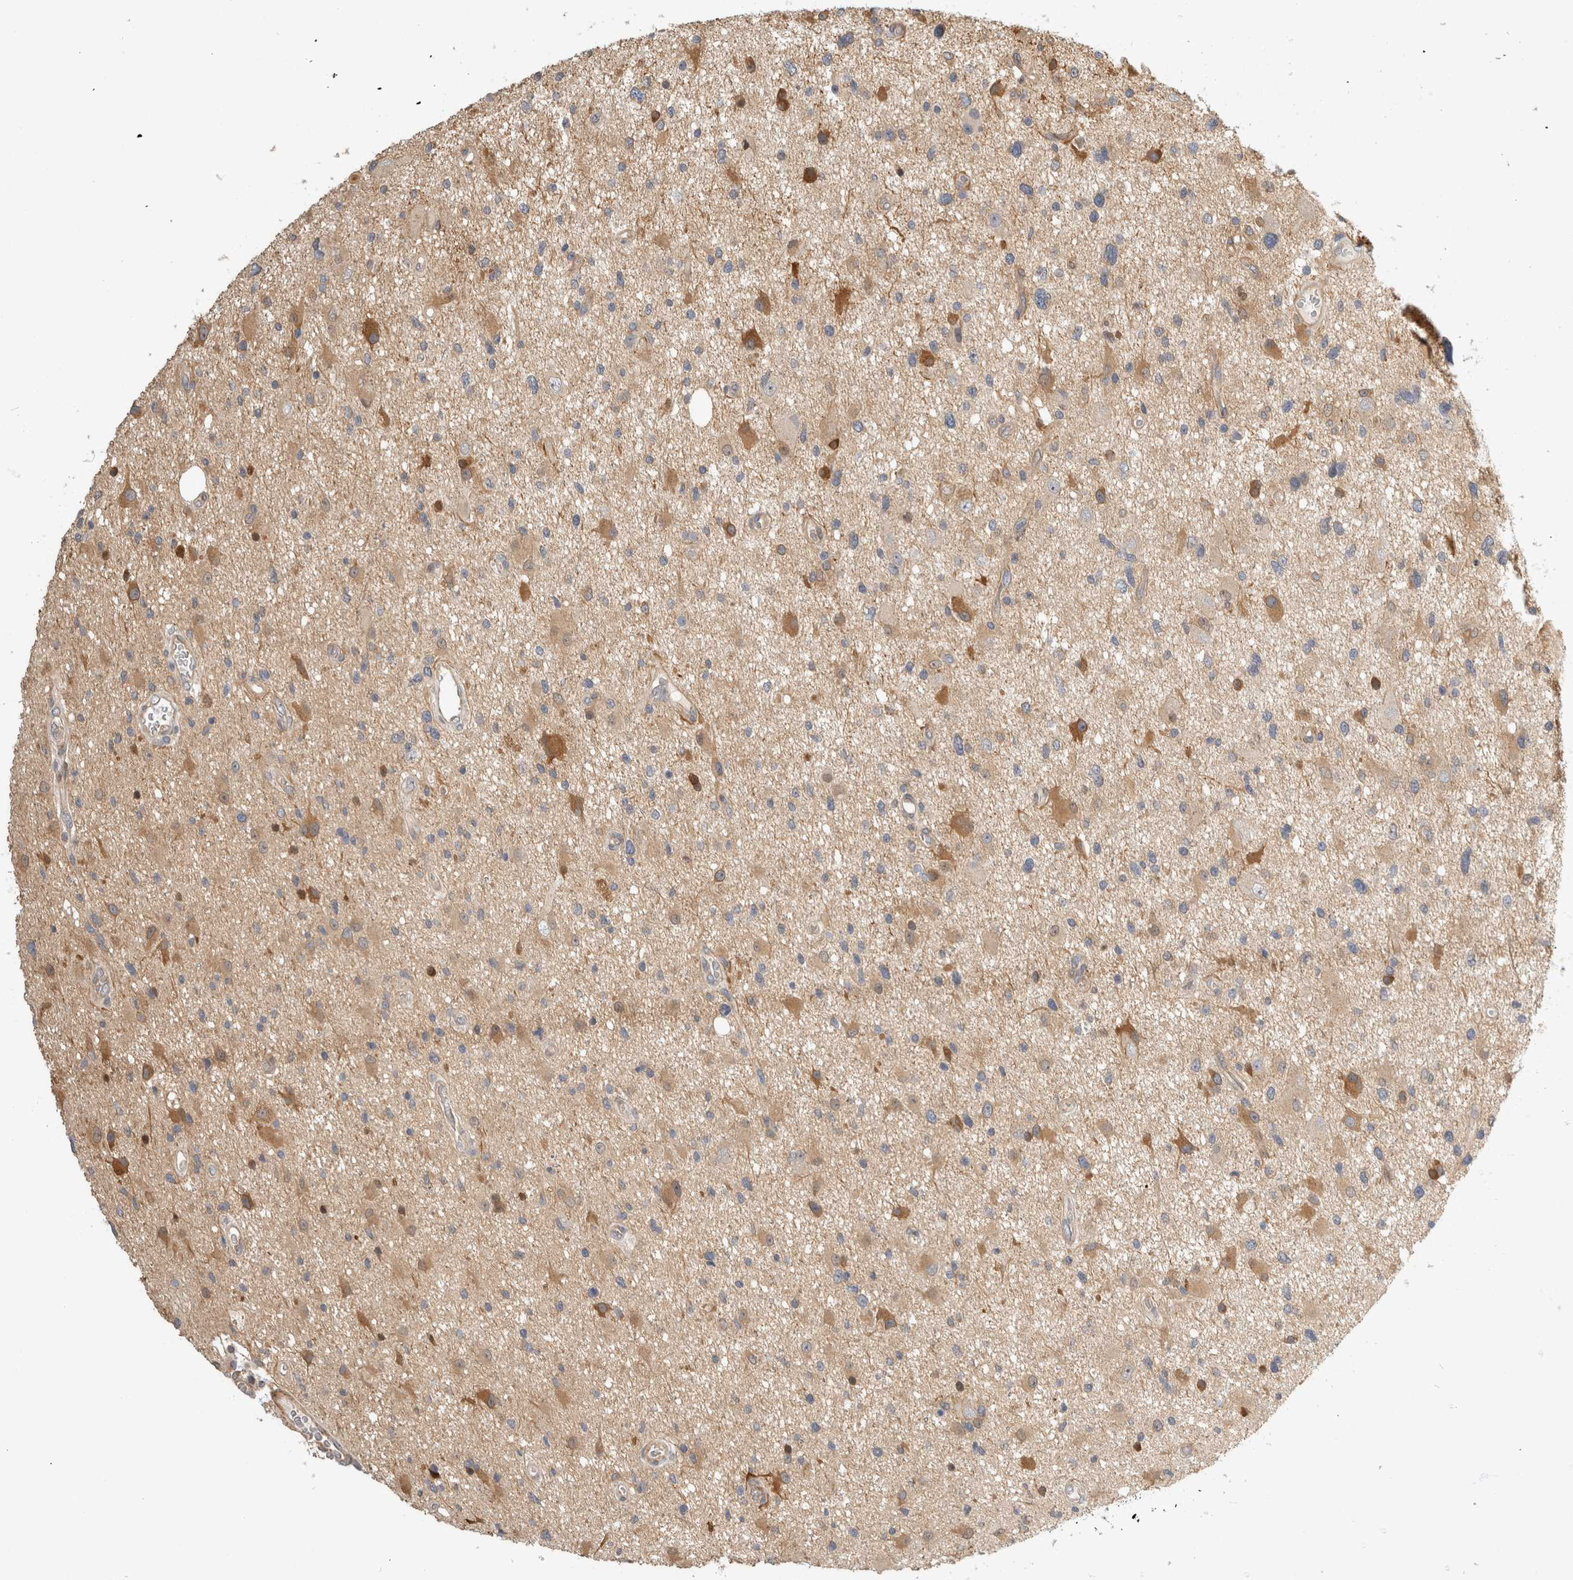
{"staining": {"intensity": "weak", "quantity": "<25%", "location": "cytoplasmic/membranous"}, "tissue": "glioma", "cell_type": "Tumor cells", "image_type": "cancer", "snomed": [{"axis": "morphology", "description": "Glioma, malignant, High grade"}, {"axis": "topography", "description": "Brain"}], "caption": "IHC histopathology image of neoplastic tissue: human malignant glioma (high-grade) stained with DAB (3,3'-diaminobenzidine) exhibits no significant protein positivity in tumor cells.", "gene": "PGM1", "patient": {"sex": "male", "age": 33}}